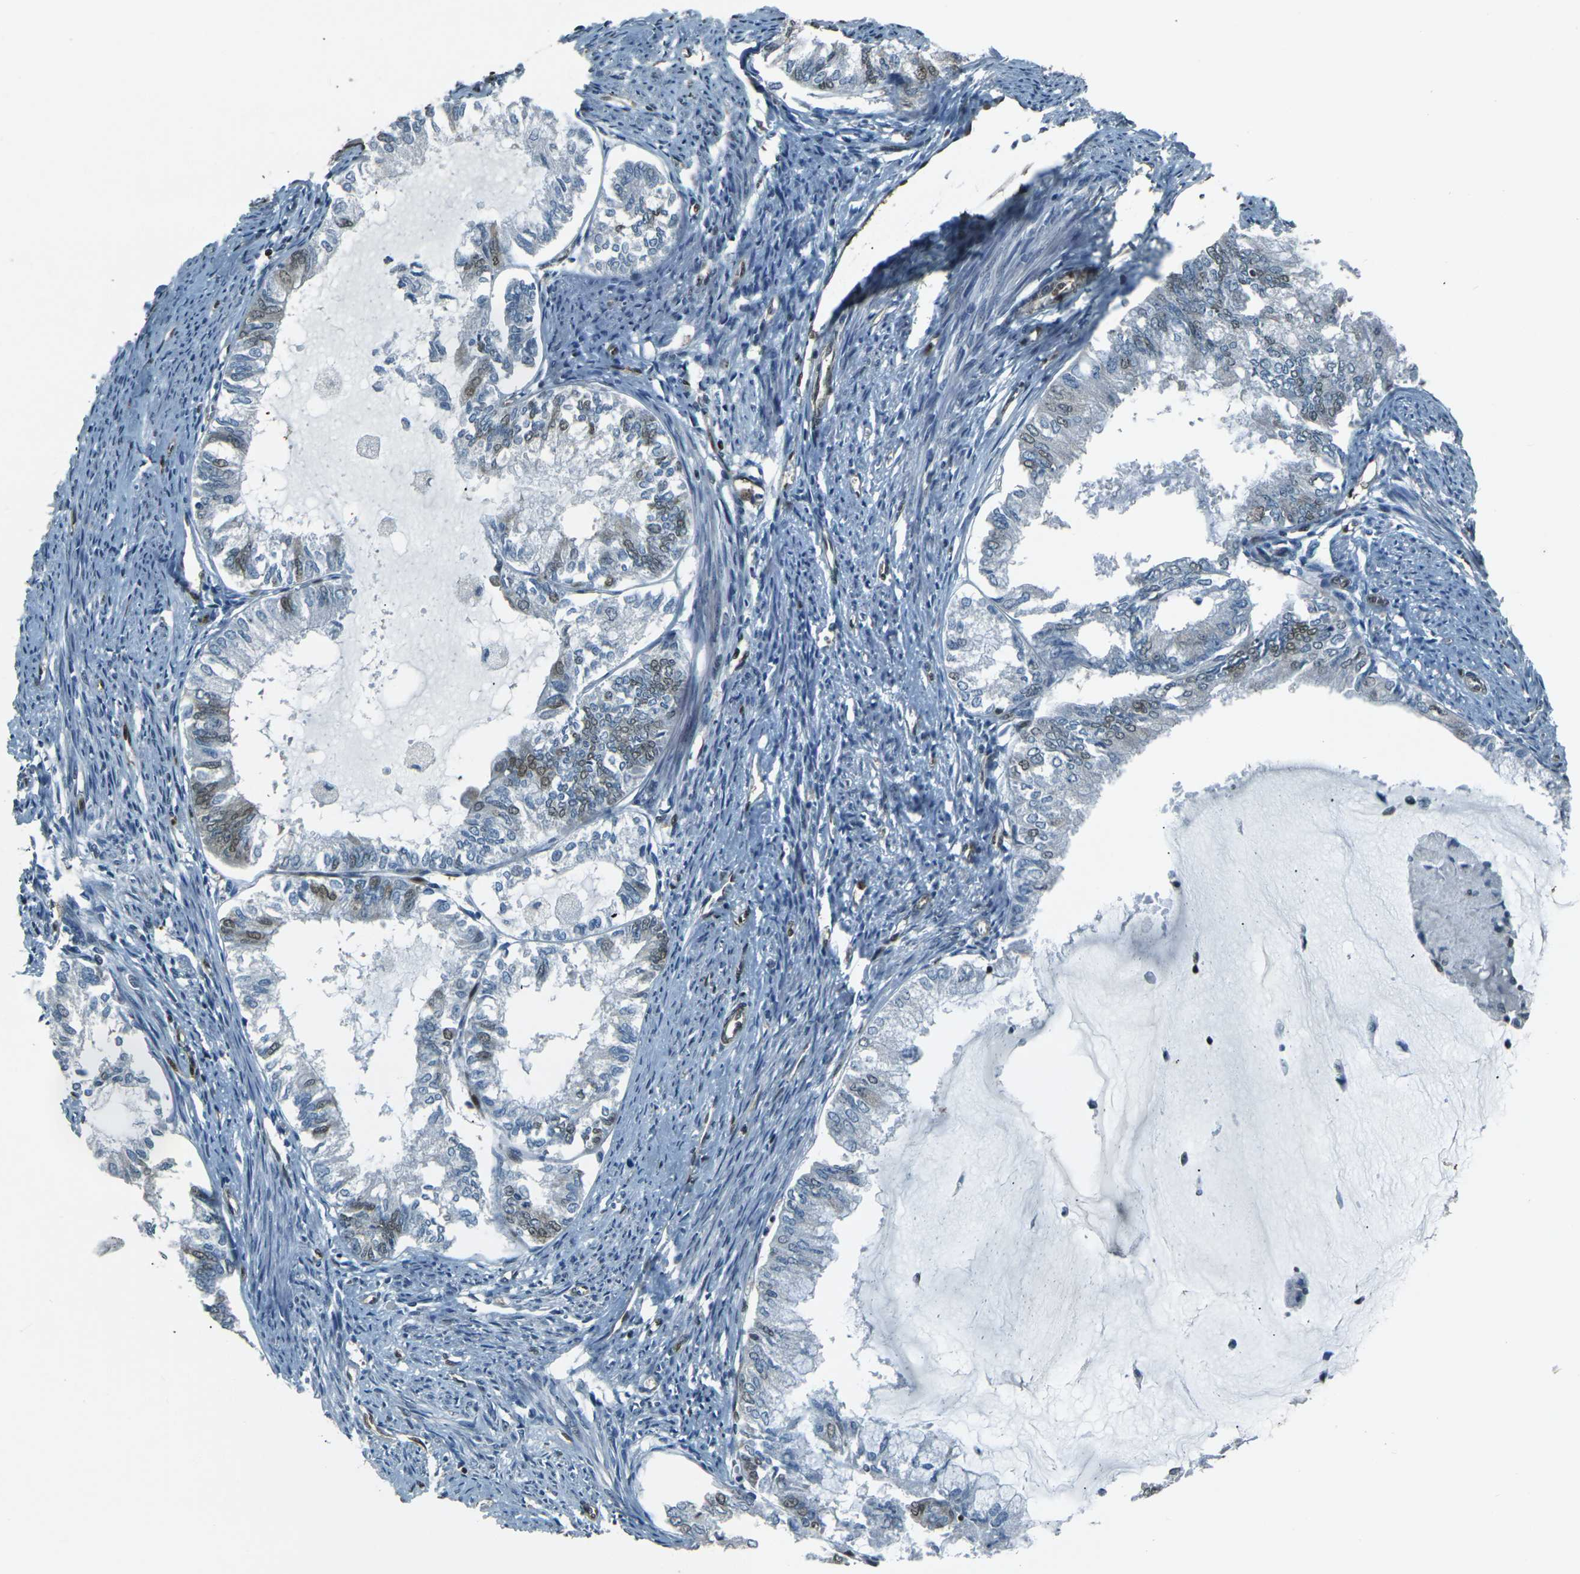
{"staining": {"intensity": "moderate", "quantity": "<25%", "location": "nuclear"}, "tissue": "endometrial cancer", "cell_type": "Tumor cells", "image_type": "cancer", "snomed": [{"axis": "morphology", "description": "Adenocarcinoma, NOS"}, {"axis": "topography", "description": "Endometrium"}], "caption": "There is low levels of moderate nuclear expression in tumor cells of endometrial cancer (adenocarcinoma), as demonstrated by immunohistochemical staining (brown color).", "gene": "NHEJ1", "patient": {"sex": "female", "age": 86}}